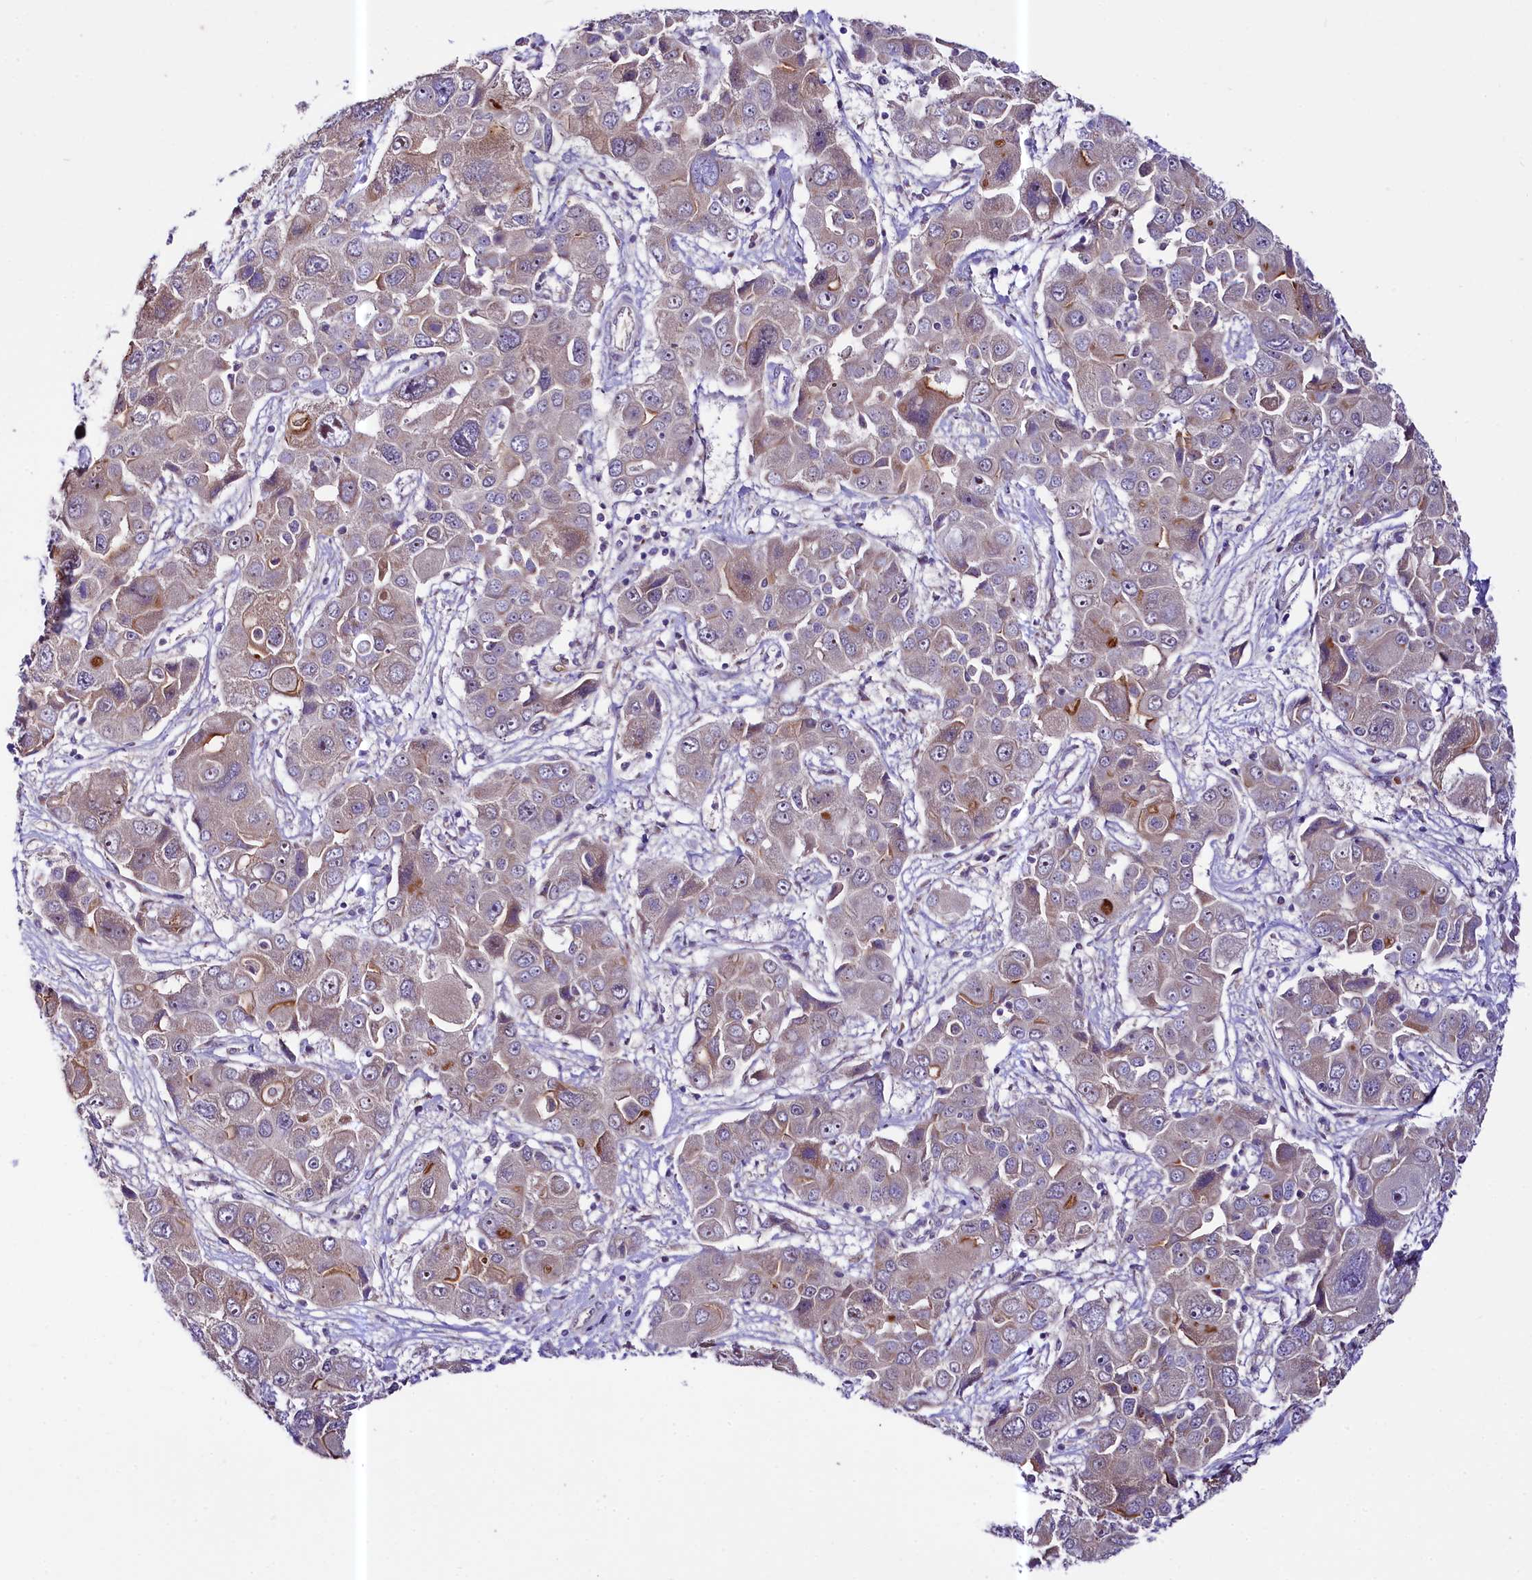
{"staining": {"intensity": "weak", "quantity": "25%-75%", "location": "cytoplasmic/membranous,nuclear"}, "tissue": "liver cancer", "cell_type": "Tumor cells", "image_type": "cancer", "snomed": [{"axis": "morphology", "description": "Cholangiocarcinoma"}, {"axis": "topography", "description": "Liver"}], "caption": "This is a micrograph of immunohistochemistry (IHC) staining of liver cancer (cholangiocarcinoma), which shows weak expression in the cytoplasmic/membranous and nuclear of tumor cells.", "gene": "CEP295", "patient": {"sex": "male", "age": 67}}